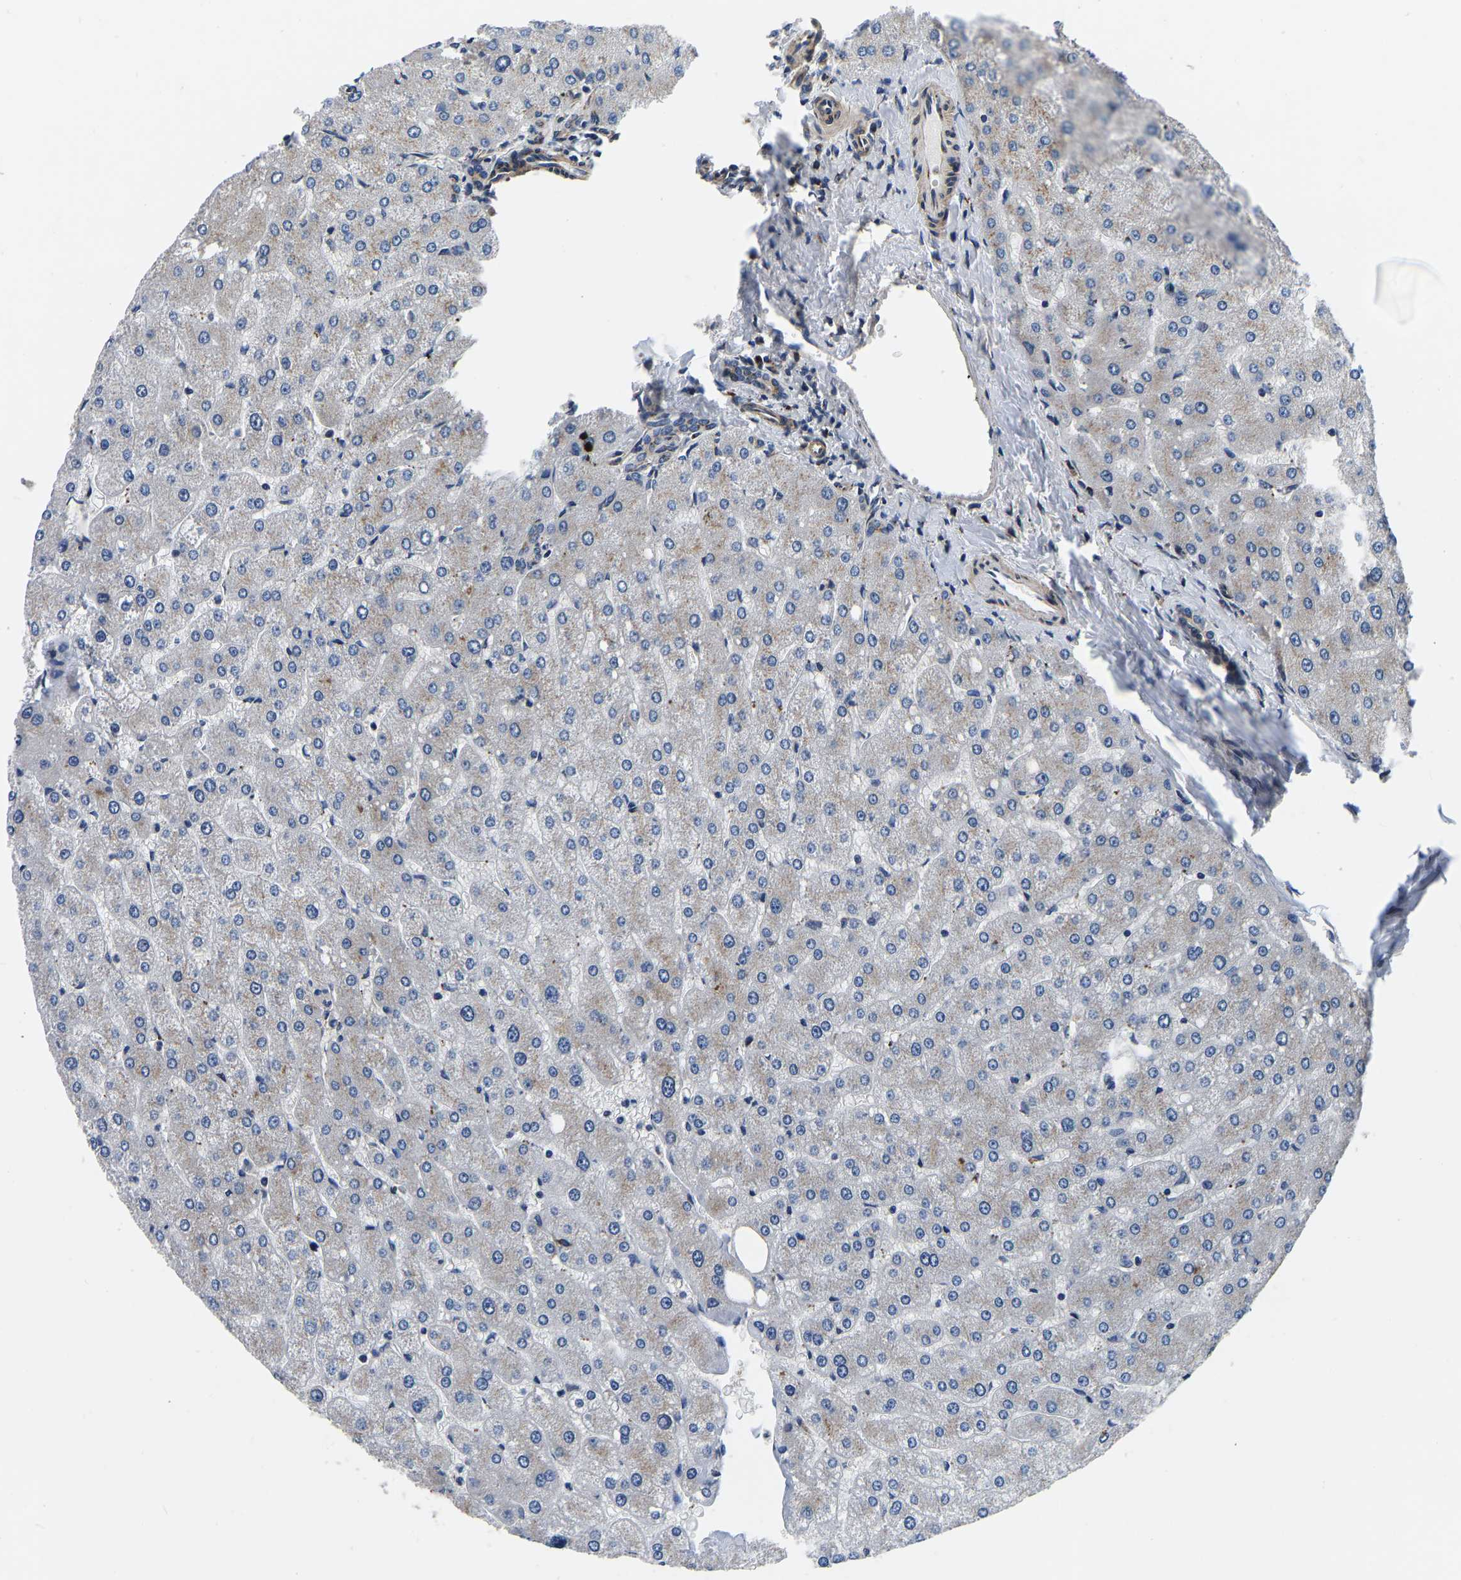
{"staining": {"intensity": "moderate", "quantity": "25%-75%", "location": "cytoplasmic/membranous"}, "tissue": "liver", "cell_type": "Cholangiocytes", "image_type": "normal", "snomed": [{"axis": "morphology", "description": "Normal tissue, NOS"}, {"axis": "topography", "description": "Liver"}], "caption": "Normal liver was stained to show a protein in brown. There is medium levels of moderate cytoplasmic/membranous expression in about 25%-75% of cholangiocytes. The protein is shown in brown color, while the nuclei are stained blue.", "gene": "RABAC1", "patient": {"sex": "male", "age": 55}}